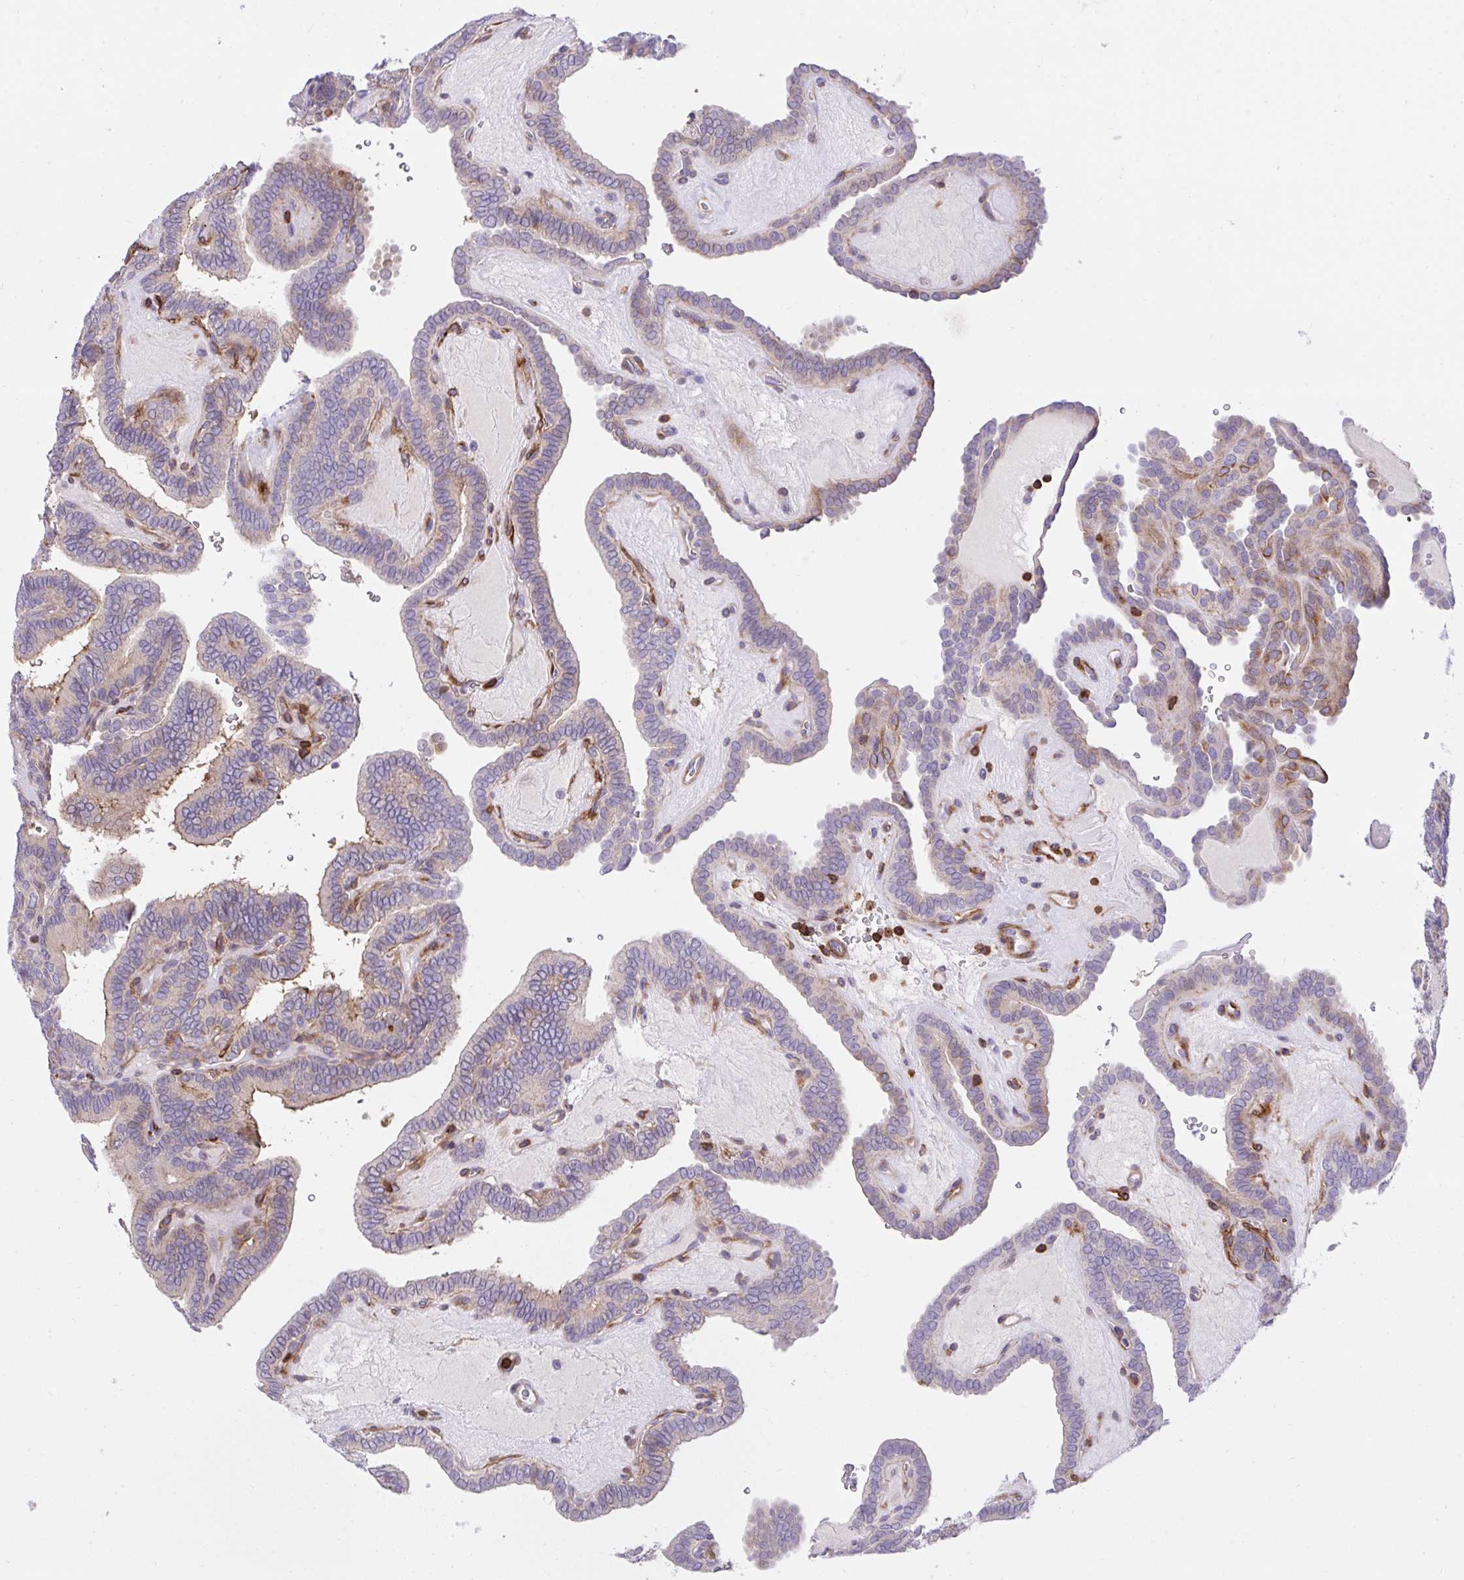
{"staining": {"intensity": "weak", "quantity": "<25%", "location": "cytoplasmic/membranous"}, "tissue": "thyroid cancer", "cell_type": "Tumor cells", "image_type": "cancer", "snomed": [{"axis": "morphology", "description": "Papillary adenocarcinoma, NOS"}, {"axis": "topography", "description": "Thyroid gland"}], "caption": "Tumor cells show no significant protein expression in thyroid cancer (papillary adenocarcinoma). The staining is performed using DAB brown chromogen with nuclei counter-stained in using hematoxylin.", "gene": "ERI1", "patient": {"sex": "female", "age": 21}}